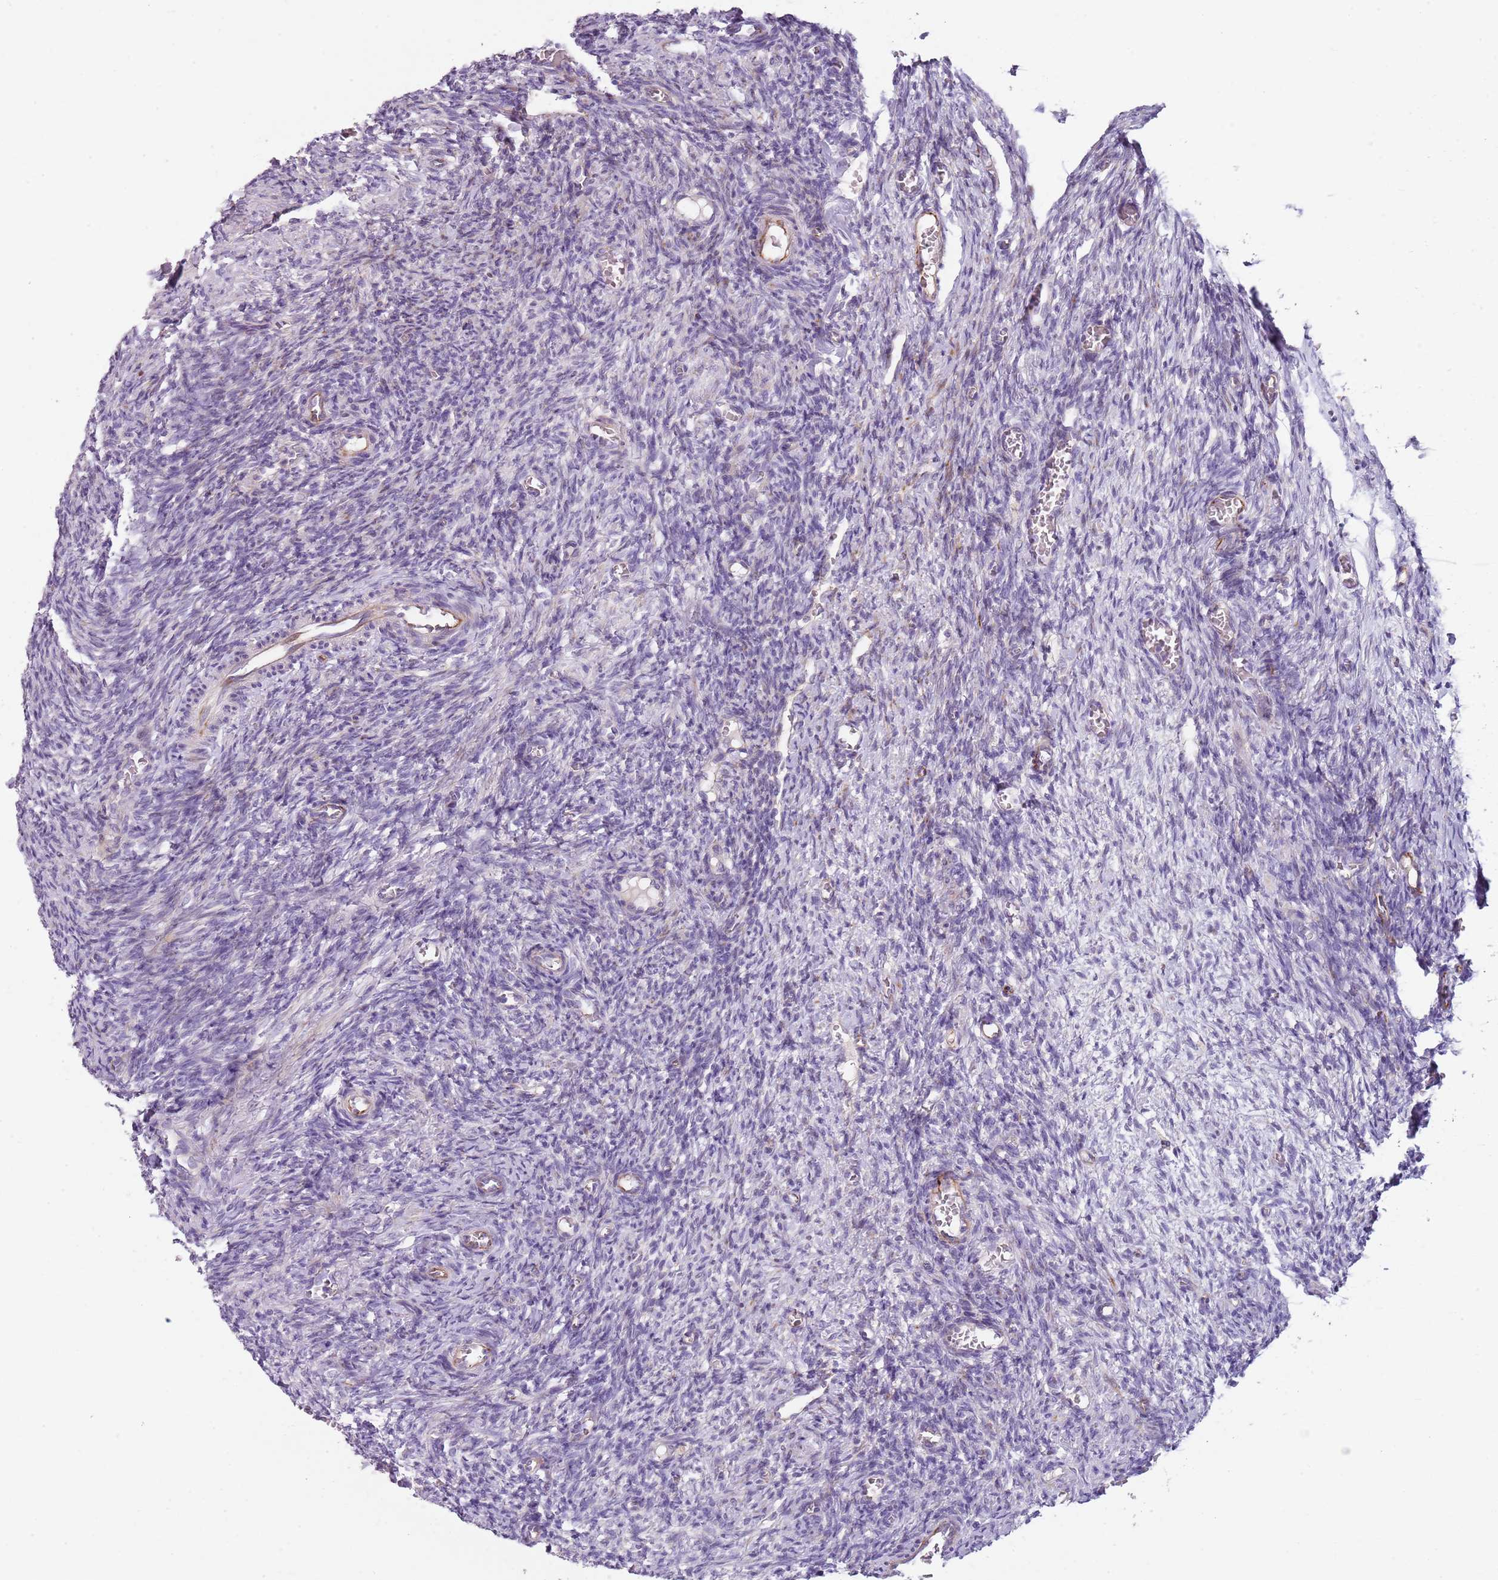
{"staining": {"intensity": "negative", "quantity": "none", "location": "none"}, "tissue": "ovary", "cell_type": "Follicle cells", "image_type": "normal", "snomed": [{"axis": "morphology", "description": "Normal tissue, NOS"}, {"axis": "topography", "description": "Ovary"}], "caption": "There is no significant staining in follicle cells of ovary. The staining was performed using DAB (3,3'-diaminobenzidine) to visualize the protein expression in brown, while the nuclei were stained in blue with hematoxylin (Magnification: 20x).", "gene": "ZNF583", "patient": {"sex": "female", "age": 27}}